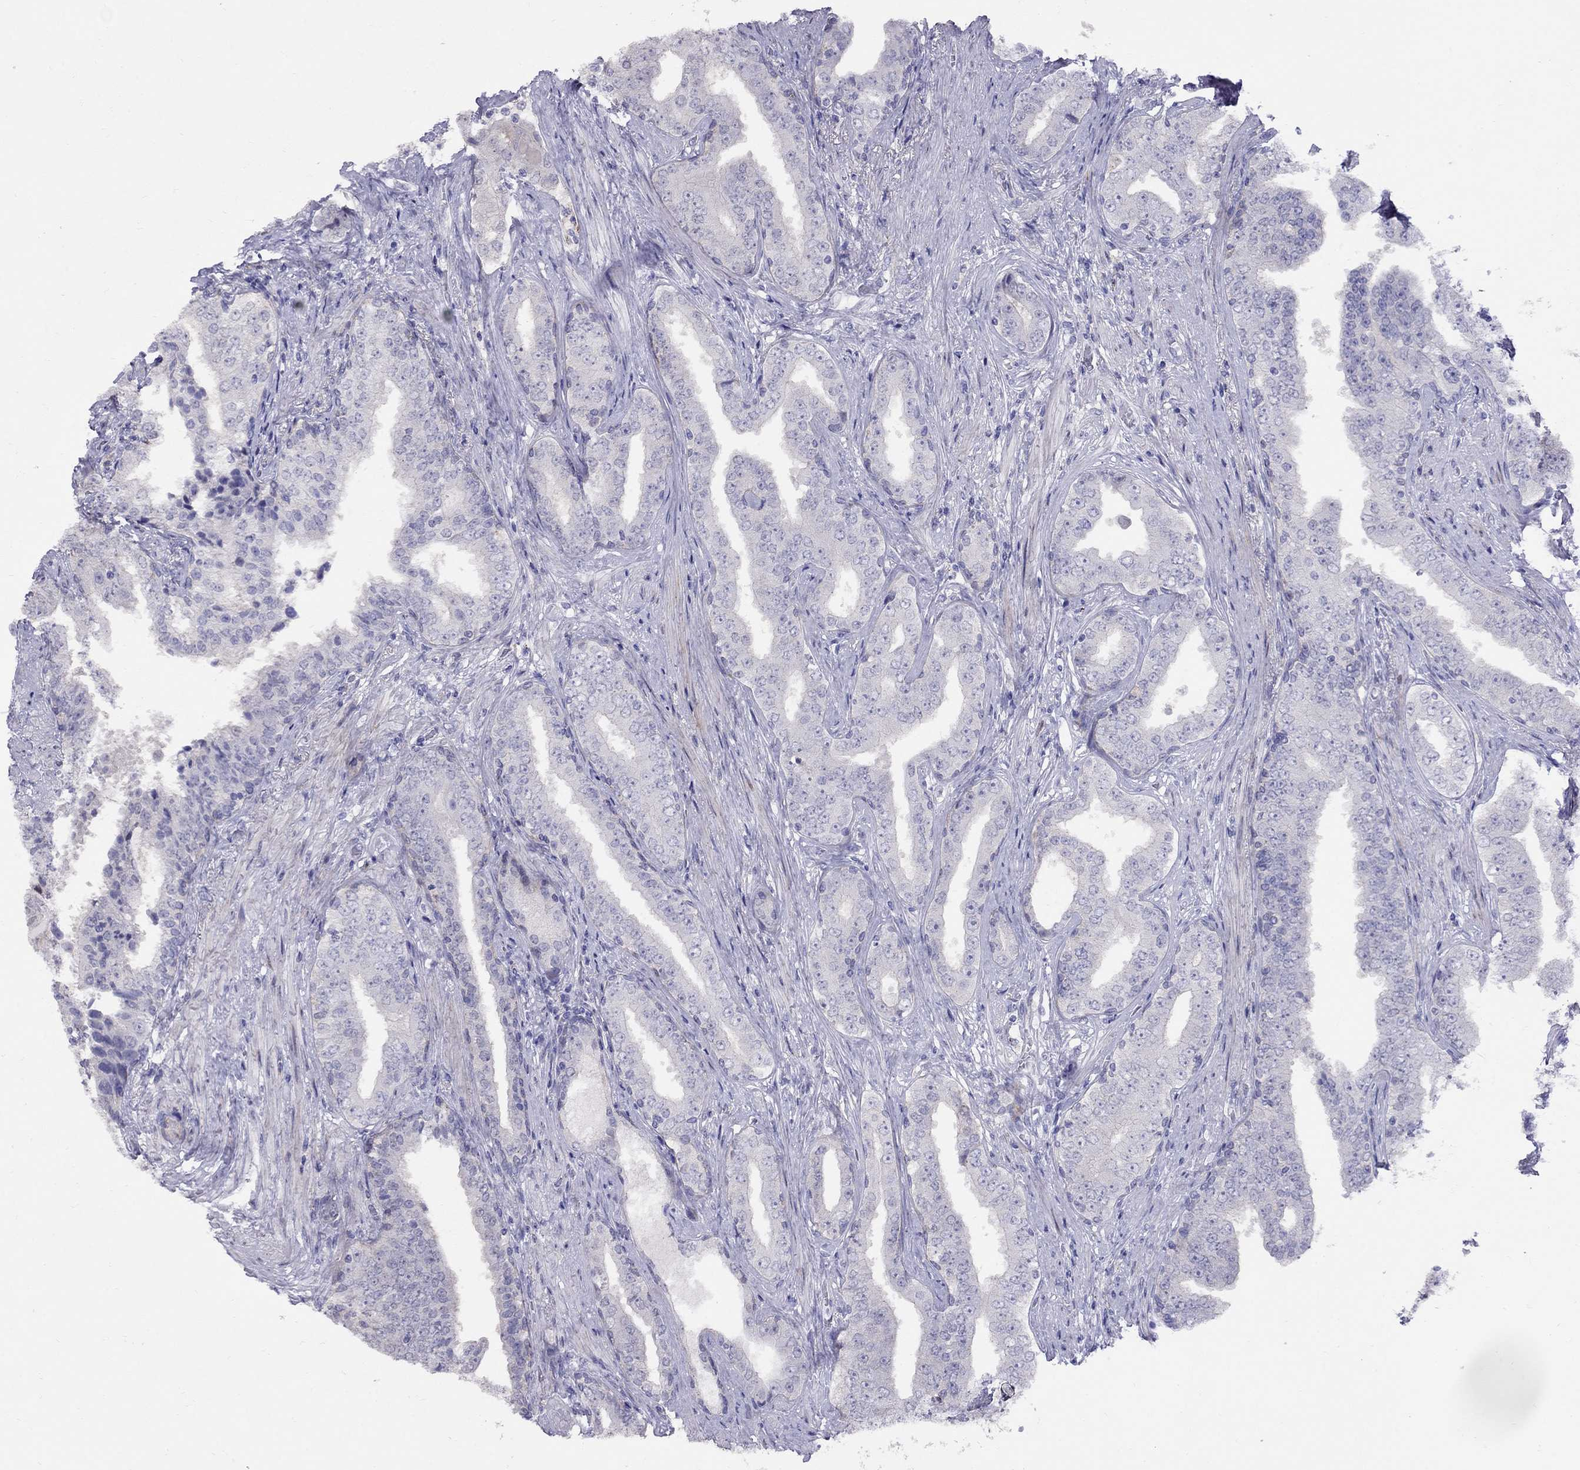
{"staining": {"intensity": "negative", "quantity": "none", "location": "none"}, "tissue": "prostate cancer", "cell_type": "Tumor cells", "image_type": "cancer", "snomed": [{"axis": "morphology", "description": "Adenocarcinoma, Low grade"}, {"axis": "topography", "description": "Prostate and seminal vesicle, NOS"}], "caption": "IHC histopathology image of prostate cancer stained for a protein (brown), which displays no positivity in tumor cells.", "gene": "MAGEB4", "patient": {"sex": "male", "age": 61}}